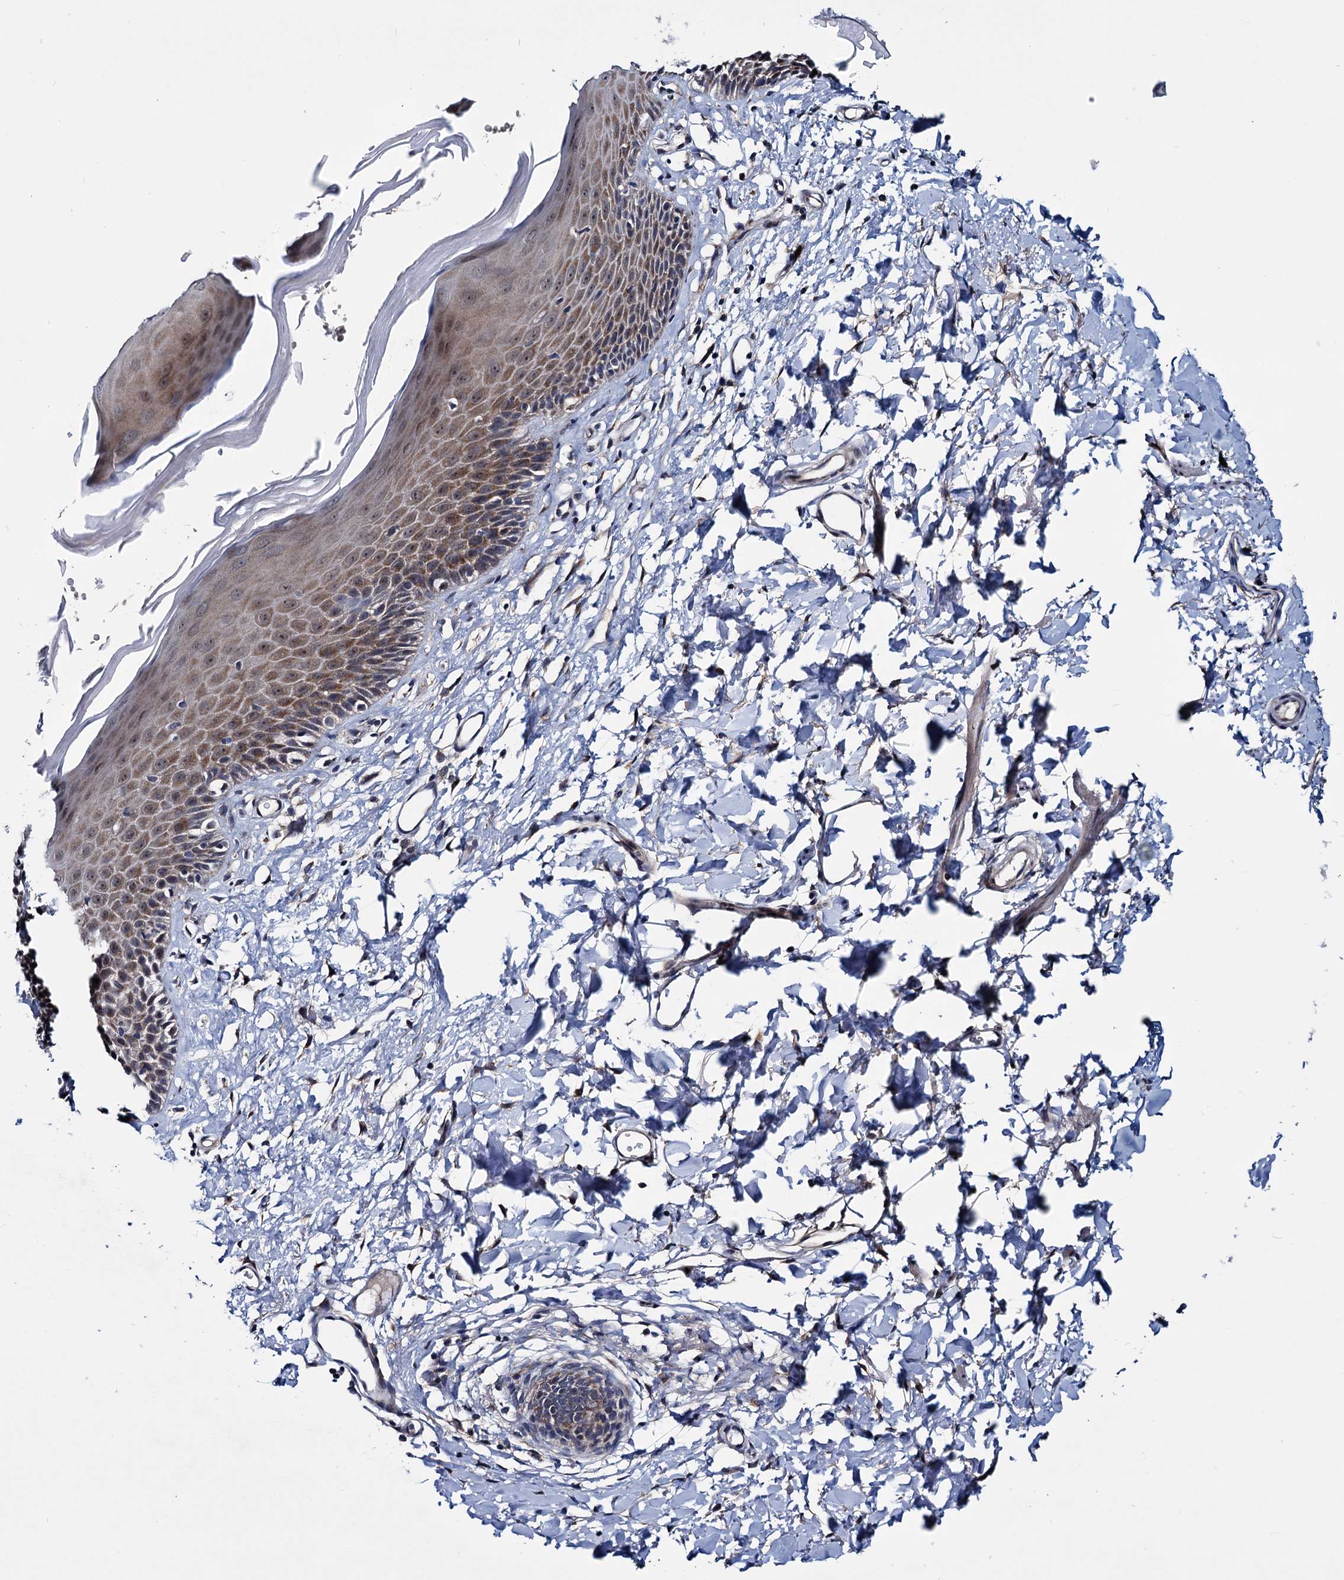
{"staining": {"intensity": "moderate", "quantity": "25%-75%", "location": "cytoplasmic/membranous,nuclear"}, "tissue": "skin", "cell_type": "Epidermal cells", "image_type": "normal", "snomed": [{"axis": "morphology", "description": "Normal tissue, NOS"}, {"axis": "topography", "description": "Vulva"}], "caption": "A high-resolution image shows immunohistochemistry (IHC) staining of benign skin, which shows moderate cytoplasmic/membranous,nuclear staining in about 25%-75% of epidermal cells.", "gene": "EYA4", "patient": {"sex": "female", "age": 68}}